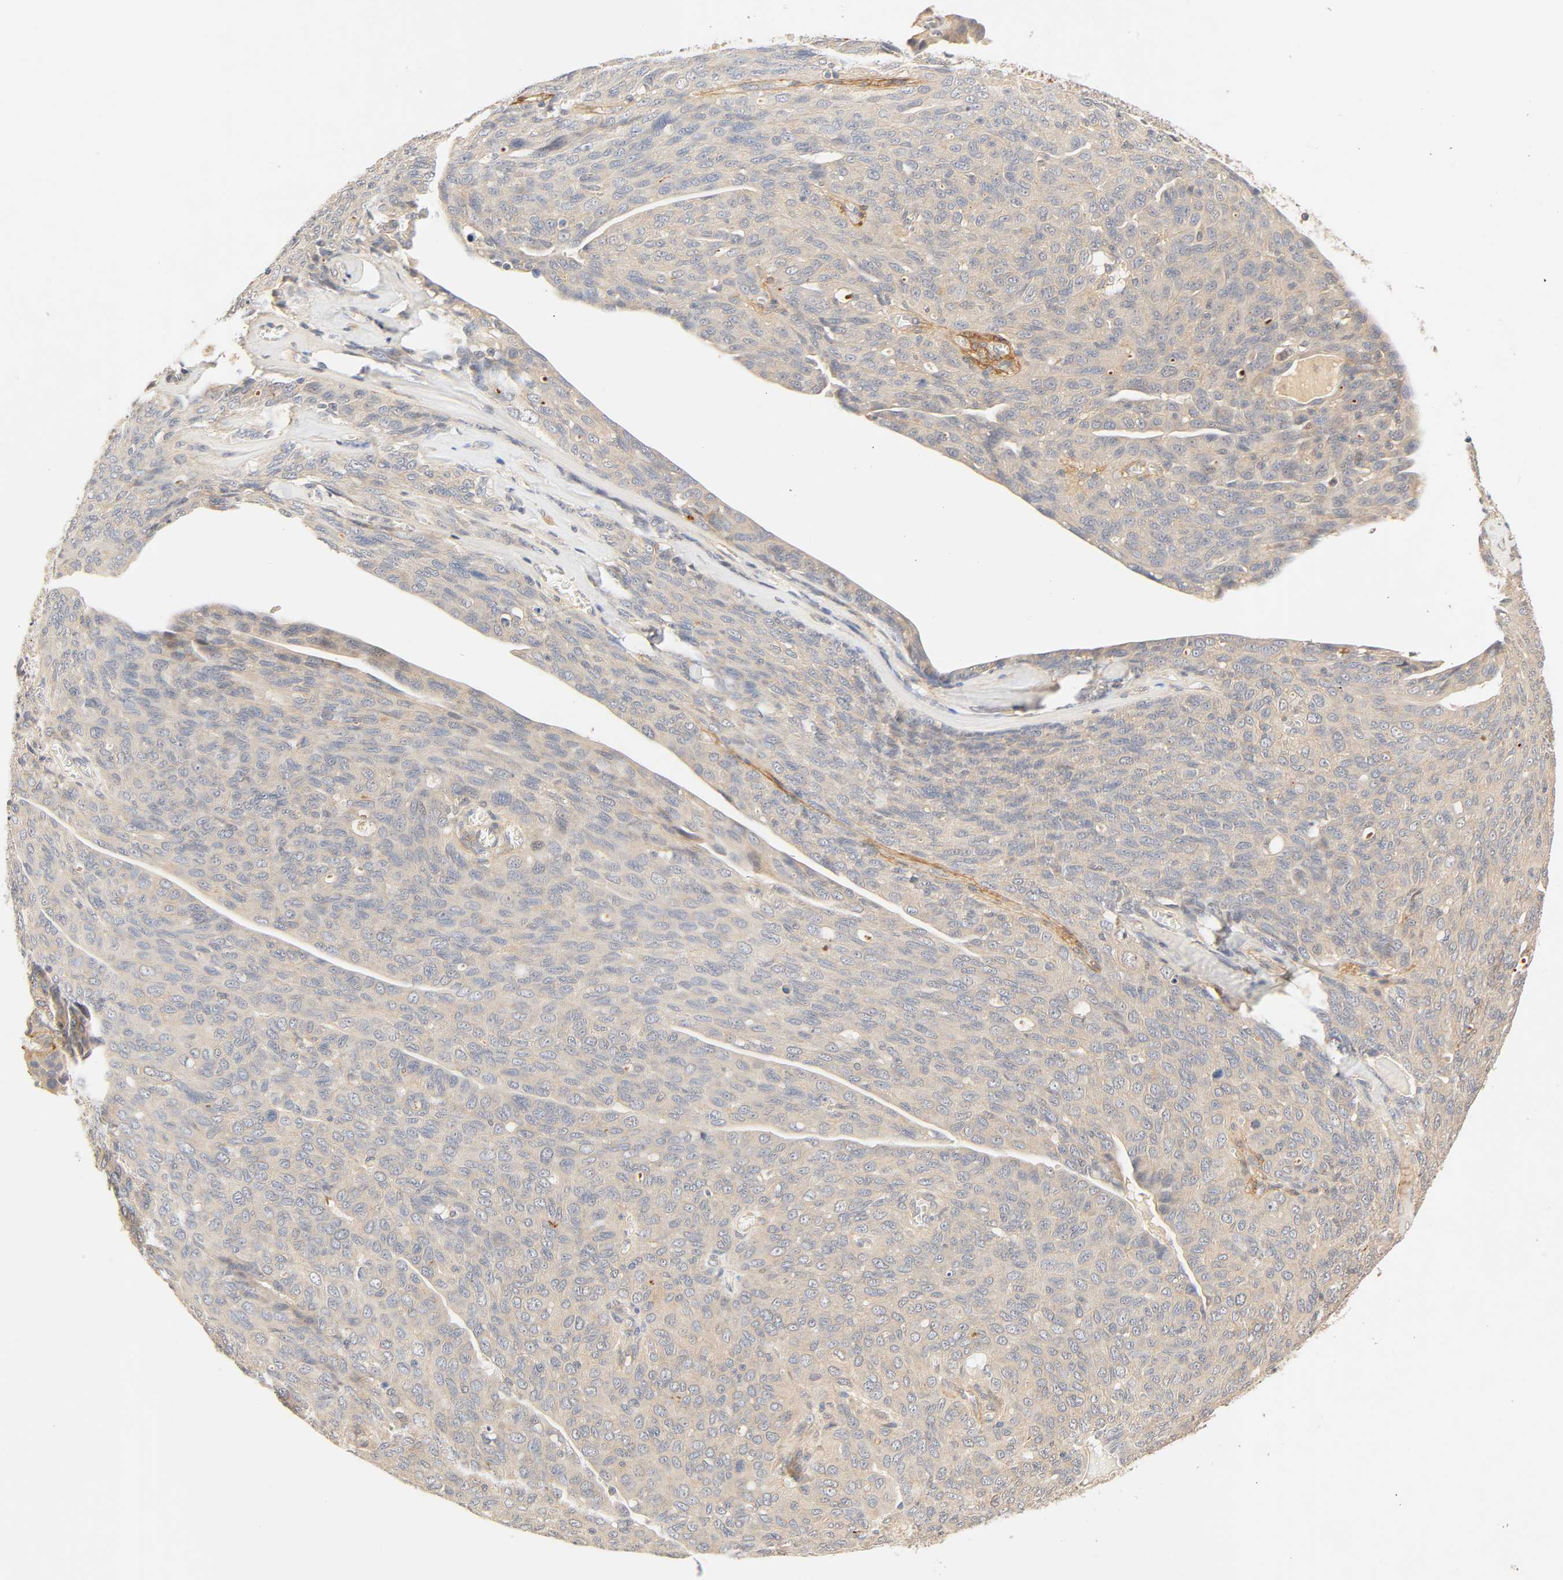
{"staining": {"intensity": "negative", "quantity": "none", "location": "none"}, "tissue": "ovarian cancer", "cell_type": "Tumor cells", "image_type": "cancer", "snomed": [{"axis": "morphology", "description": "Carcinoma, endometroid"}, {"axis": "topography", "description": "Ovary"}], "caption": "Ovarian cancer was stained to show a protein in brown. There is no significant expression in tumor cells. The staining is performed using DAB (3,3'-diaminobenzidine) brown chromogen with nuclei counter-stained in using hematoxylin.", "gene": "CACNA1G", "patient": {"sex": "female", "age": 60}}